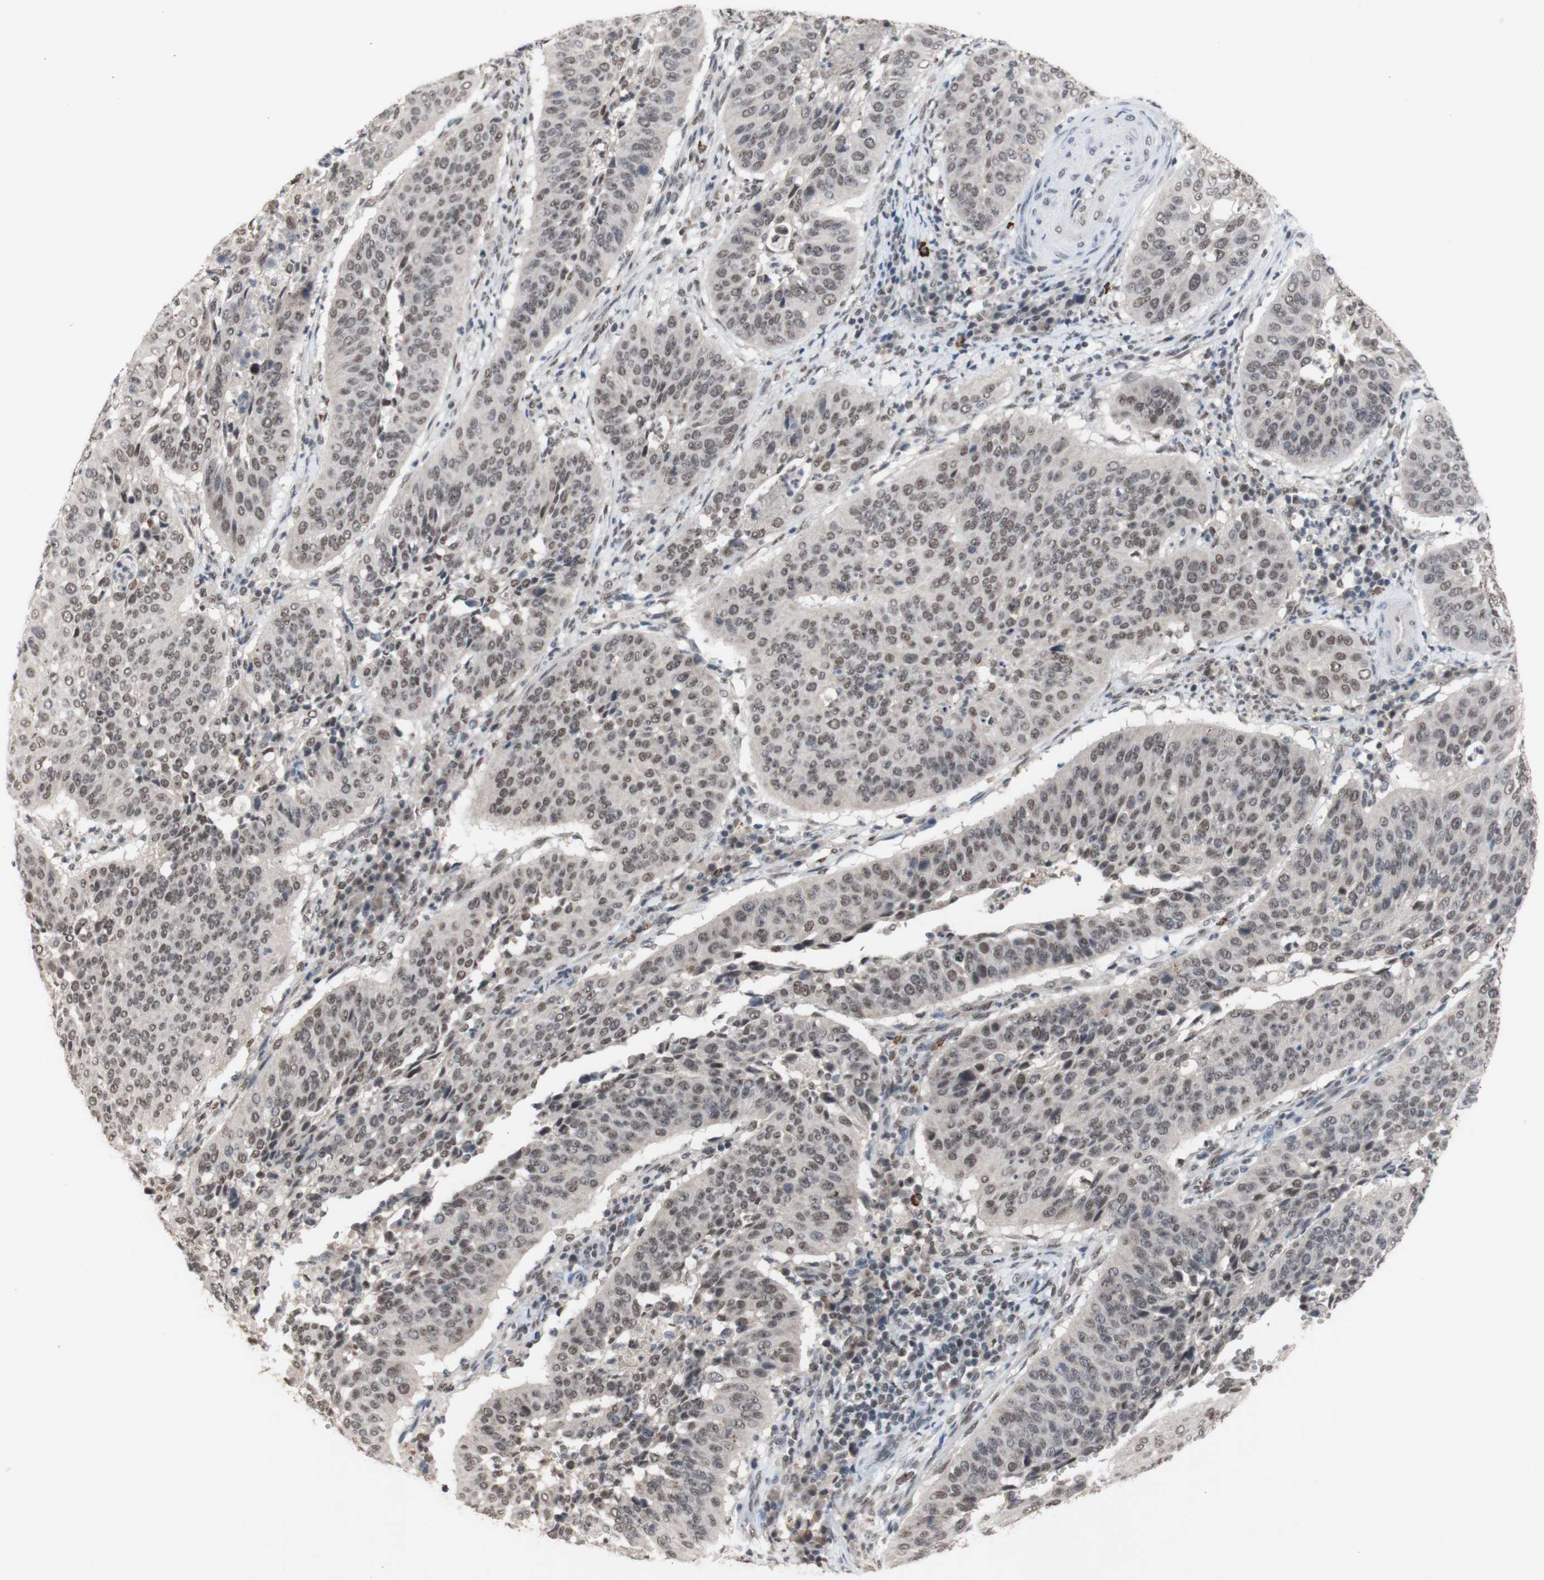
{"staining": {"intensity": "weak", "quantity": ">75%", "location": "nuclear"}, "tissue": "cervical cancer", "cell_type": "Tumor cells", "image_type": "cancer", "snomed": [{"axis": "morphology", "description": "Normal tissue, NOS"}, {"axis": "morphology", "description": "Squamous cell carcinoma, NOS"}, {"axis": "topography", "description": "Cervix"}], "caption": "The immunohistochemical stain highlights weak nuclear staining in tumor cells of squamous cell carcinoma (cervical) tissue.", "gene": "SFPQ", "patient": {"sex": "female", "age": 39}}